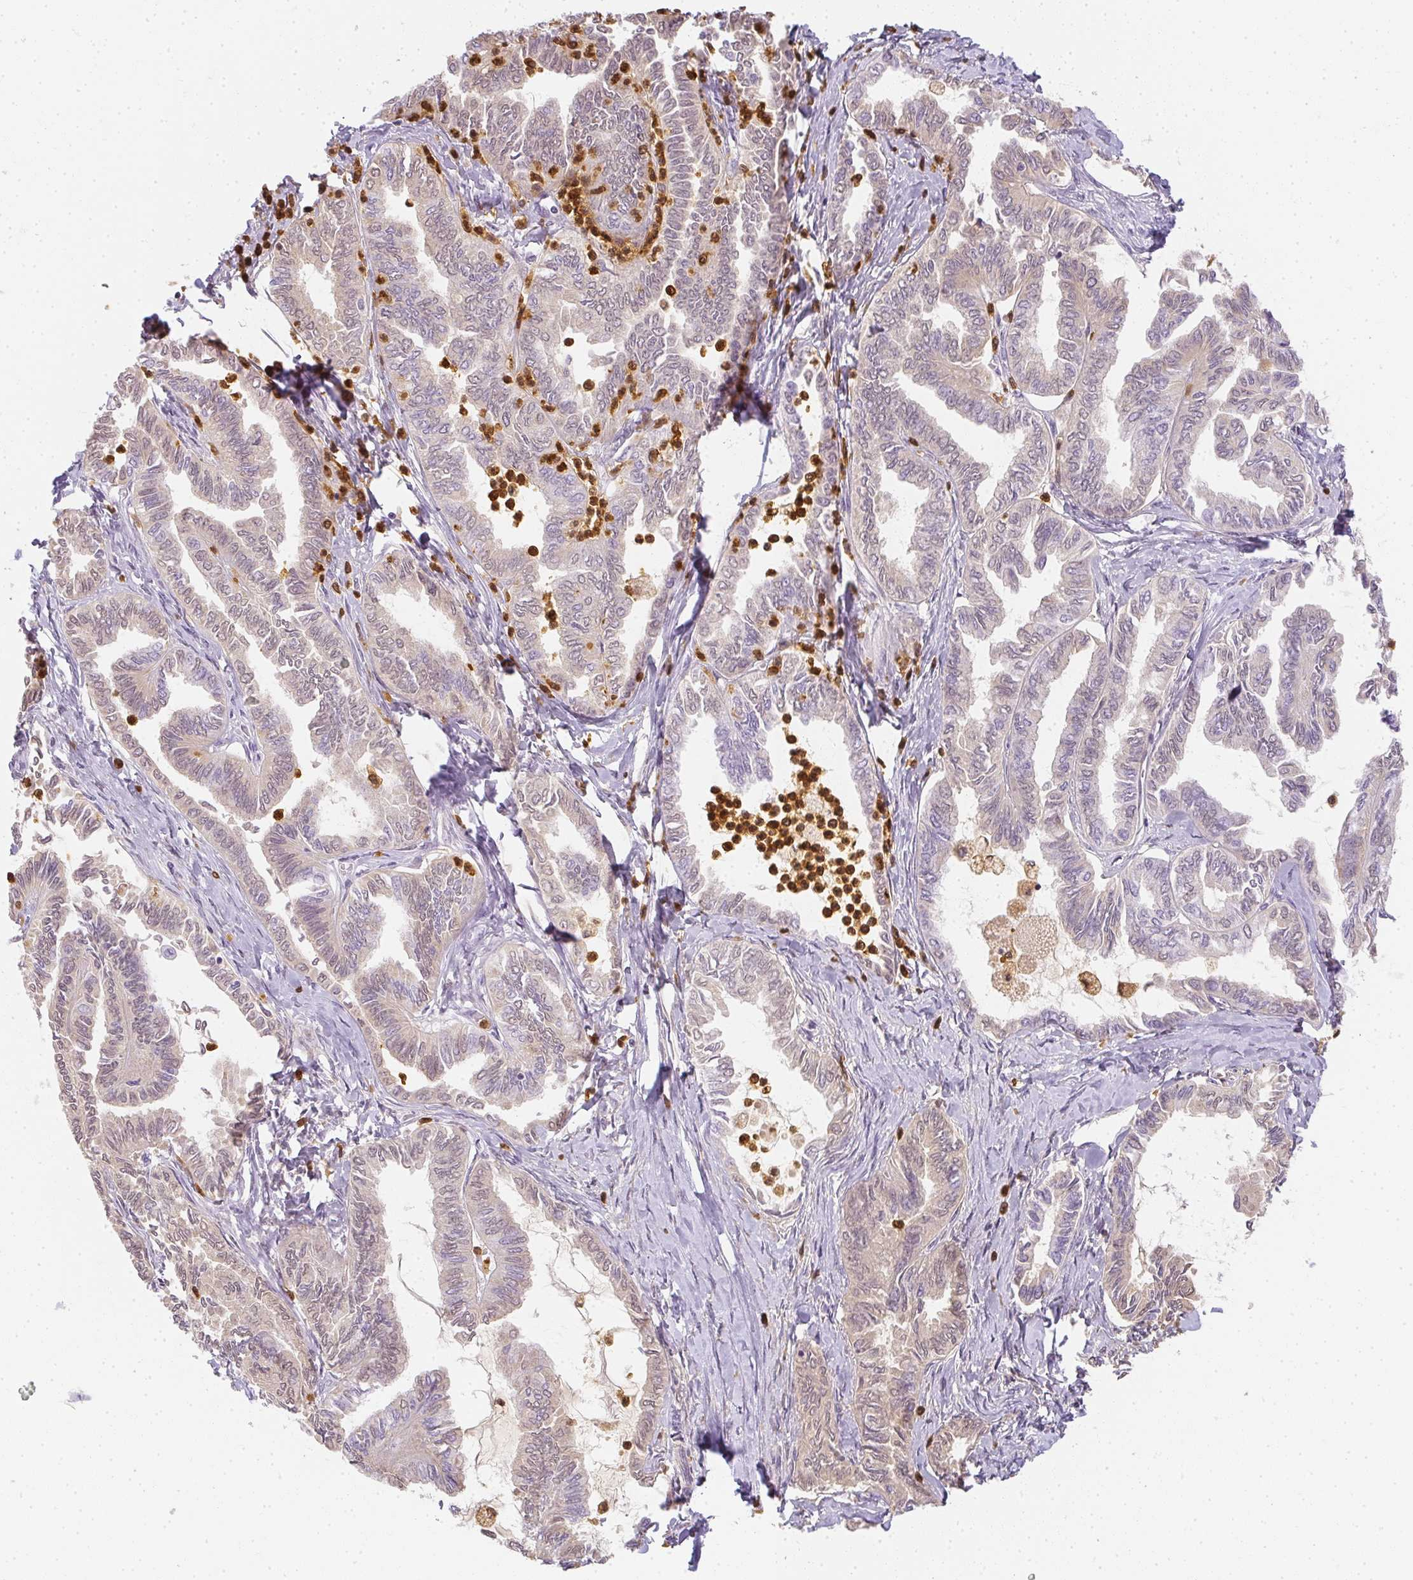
{"staining": {"intensity": "weak", "quantity": "<25%", "location": "cytoplasmic/membranous,nuclear"}, "tissue": "ovarian cancer", "cell_type": "Tumor cells", "image_type": "cancer", "snomed": [{"axis": "morphology", "description": "Carcinoma, endometroid"}, {"axis": "topography", "description": "Ovary"}], "caption": "IHC photomicrograph of neoplastic tissue: ovarian endometroid carcinoma stained with DAB displays no significant protein staining in tumor cells.", "gene": "HK3", "patient": {"sex": "female", "age": 70}}